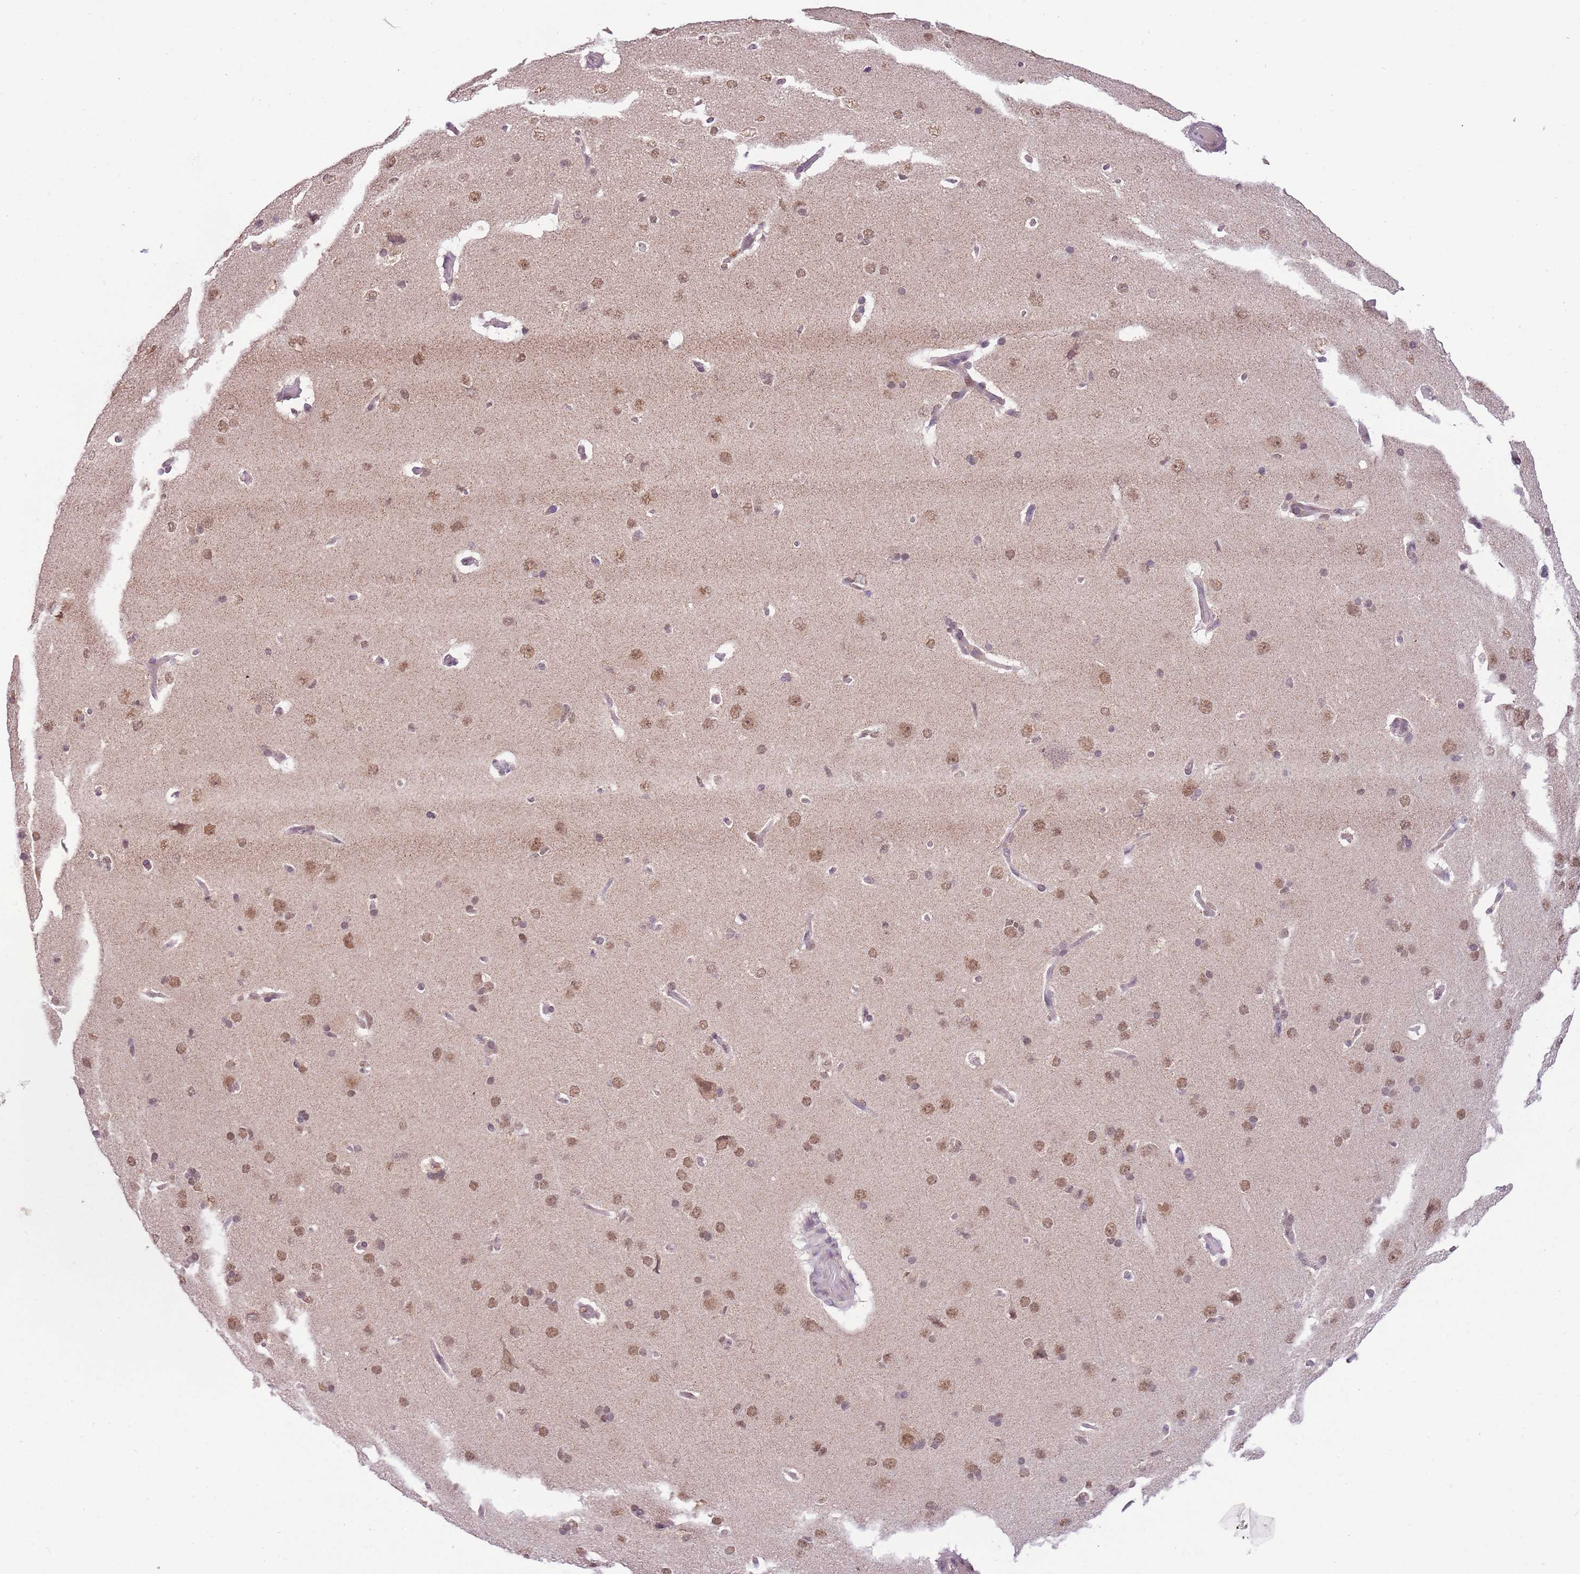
{"staining": {"intensity": "weak", "quantity": "<25%", "location": "cytoplasmic/membranous"}, "tissue": "cerebral cortex", "cell_type": "Endothelial cells", "image_type": "normal", "snomed": [{"axis": "morphology", "description": "Normal tissue, NOS"}, {"axis": "topography", "description": "Cerebral cortex"}], "caption": "This image is of normal cerebral cortex stained with IHC to label a protein in brown with the nuclei are counter-stained blue. There is no positivity in endothelial cells.", "gene": "FAM120AOS", "patient": {"sex": "male", "age": 62}}